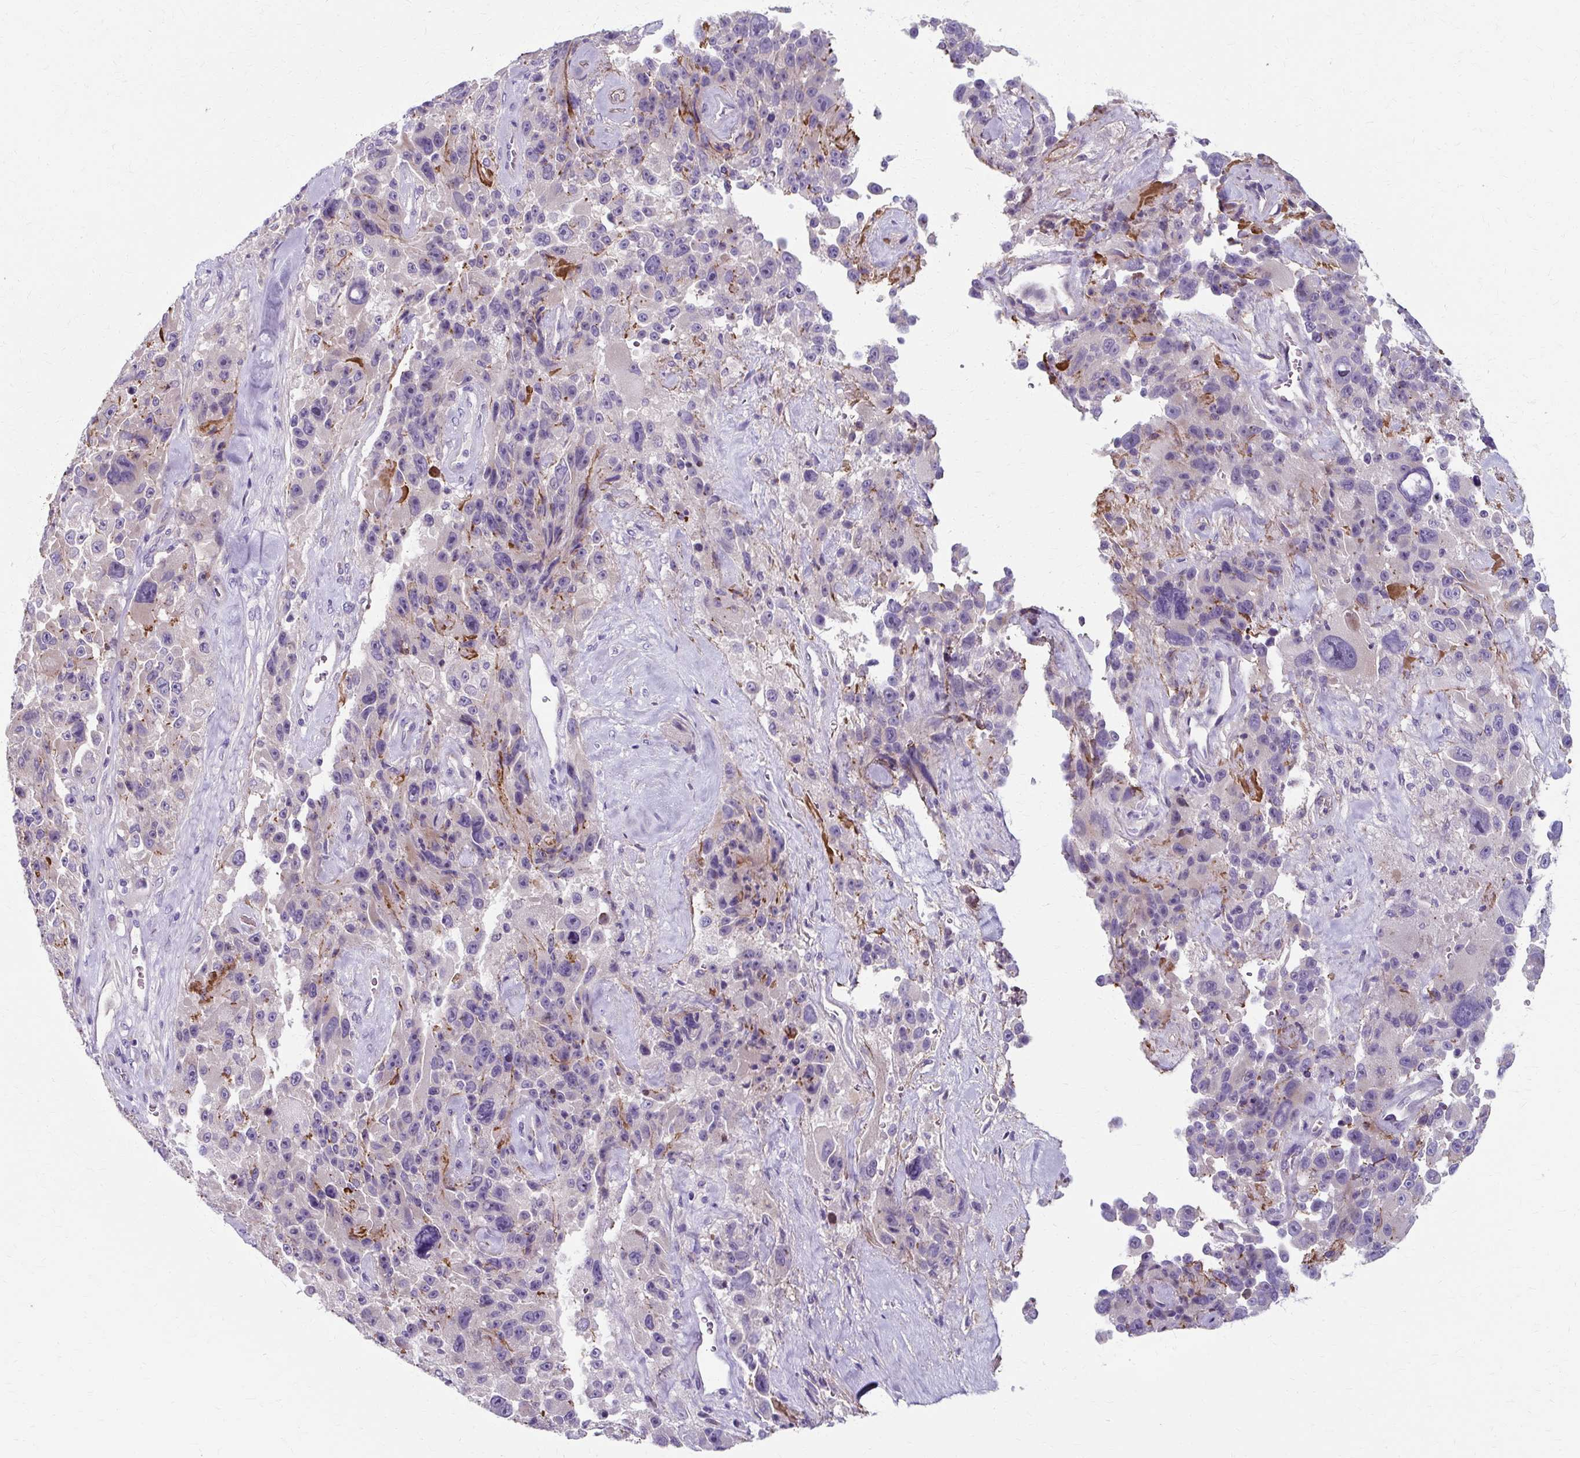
{"staining": {"intensity": "negative", "quantity": "none", "location": "none"}, "tissue": "melanoma", "cell_type": "Tumor cells", "image_type": "cancer", "snomed": [{"axis": "morphology", "description": "Malignant melanoma, Metastatic site"}, {"axis": "topography", "description": "Lymph node"}], "caption": "This is an immunohistochemistry (IHC) histopathology image of human malignant melanoma (metastatic site). There is no staining in tumor cells.", "gene": "ZNF555", "patient": {"sex": "male", "age": 62}}